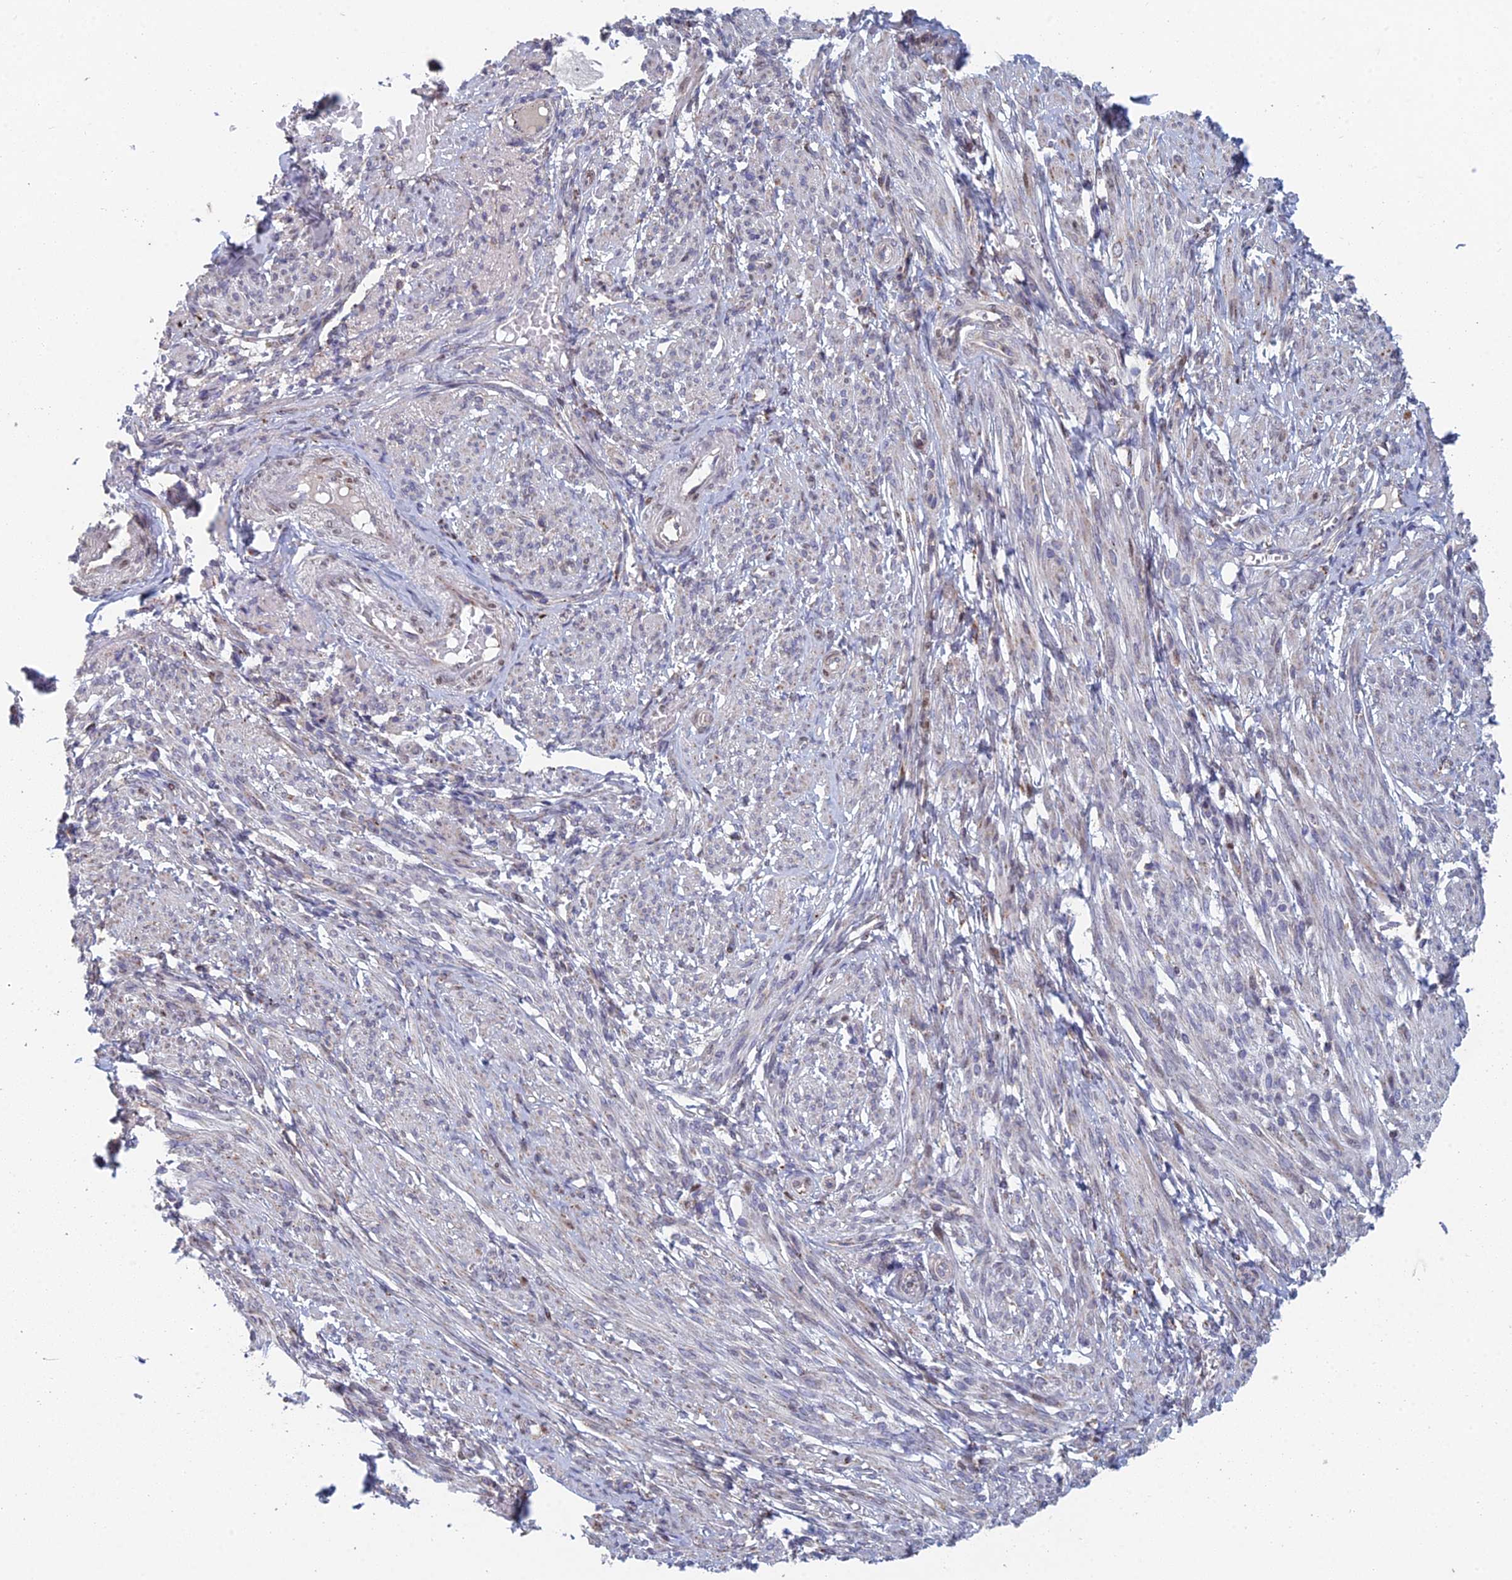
{"staining": {"intensity": "negative", "quantity": "none", "location": "none"}, "tissue": "smooth muscle", "cell_type": "Smooth muscle cells", "image_type": "normal", "snomed": [{"axis": "morphology", "description": "Normal tissue, NOS"}, {"axis": "topography", "description": "Smooth muscle"}], "caption": "There is no significant expression in smooth muscle cells of smooth muscle.", "gene": "FOXS1", "patient": {"sex": "female", "age": 39}}